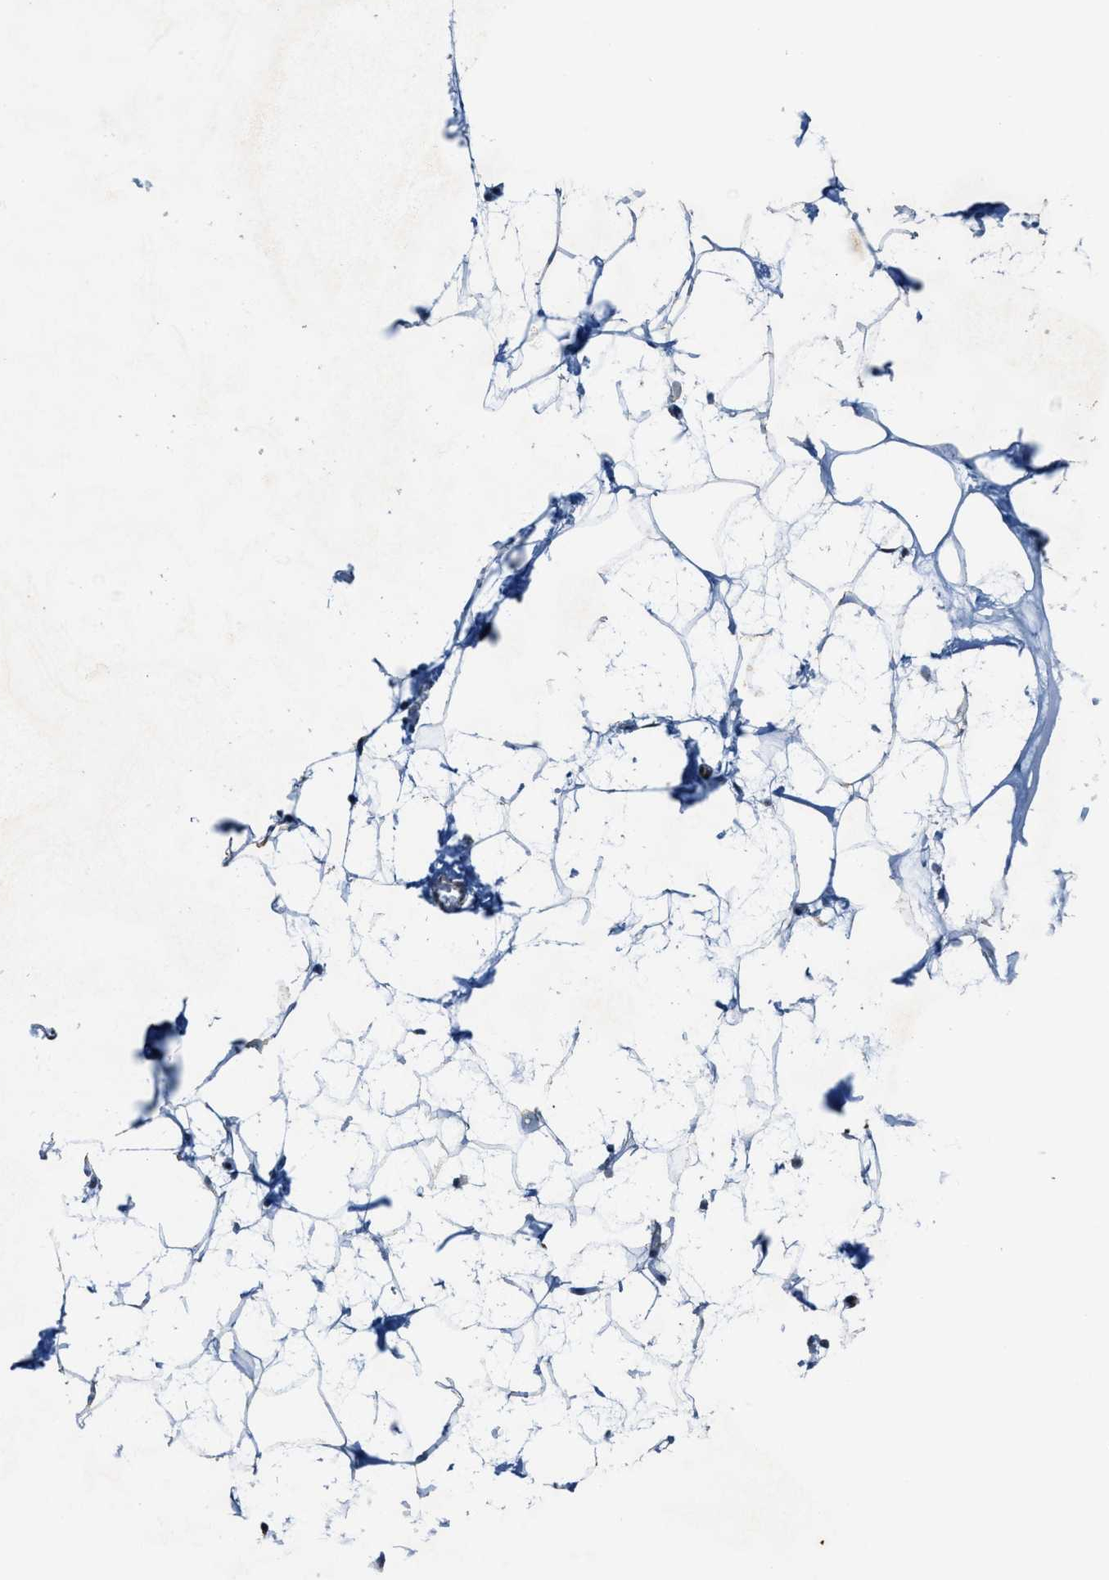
{"staining": {"intensity": "moderate", "quantity": ">75%", "location": "cytoplasmic/membranous"}, "tissue": "adipose tissue", "cell_type": "Adipocytes", "image_type": "normal", "snomed": [{"axis": "morphology", "description": "Normal tissue, NOS"}, {"axis": "morphology", "description": "Fibrosis, NOS"}, {"axis": "topography", "description": "Breast"}, {"axis": "topography", "description": "Adipose tissue"}], "caption": "IHC of unremarkable adipose tissue reveals medium levels of moderate cytoplasmic/membranous staining in about >75% of adipocytes.", "gene": "HIBADH", "patient": {"sex": "female", "age": 39}}